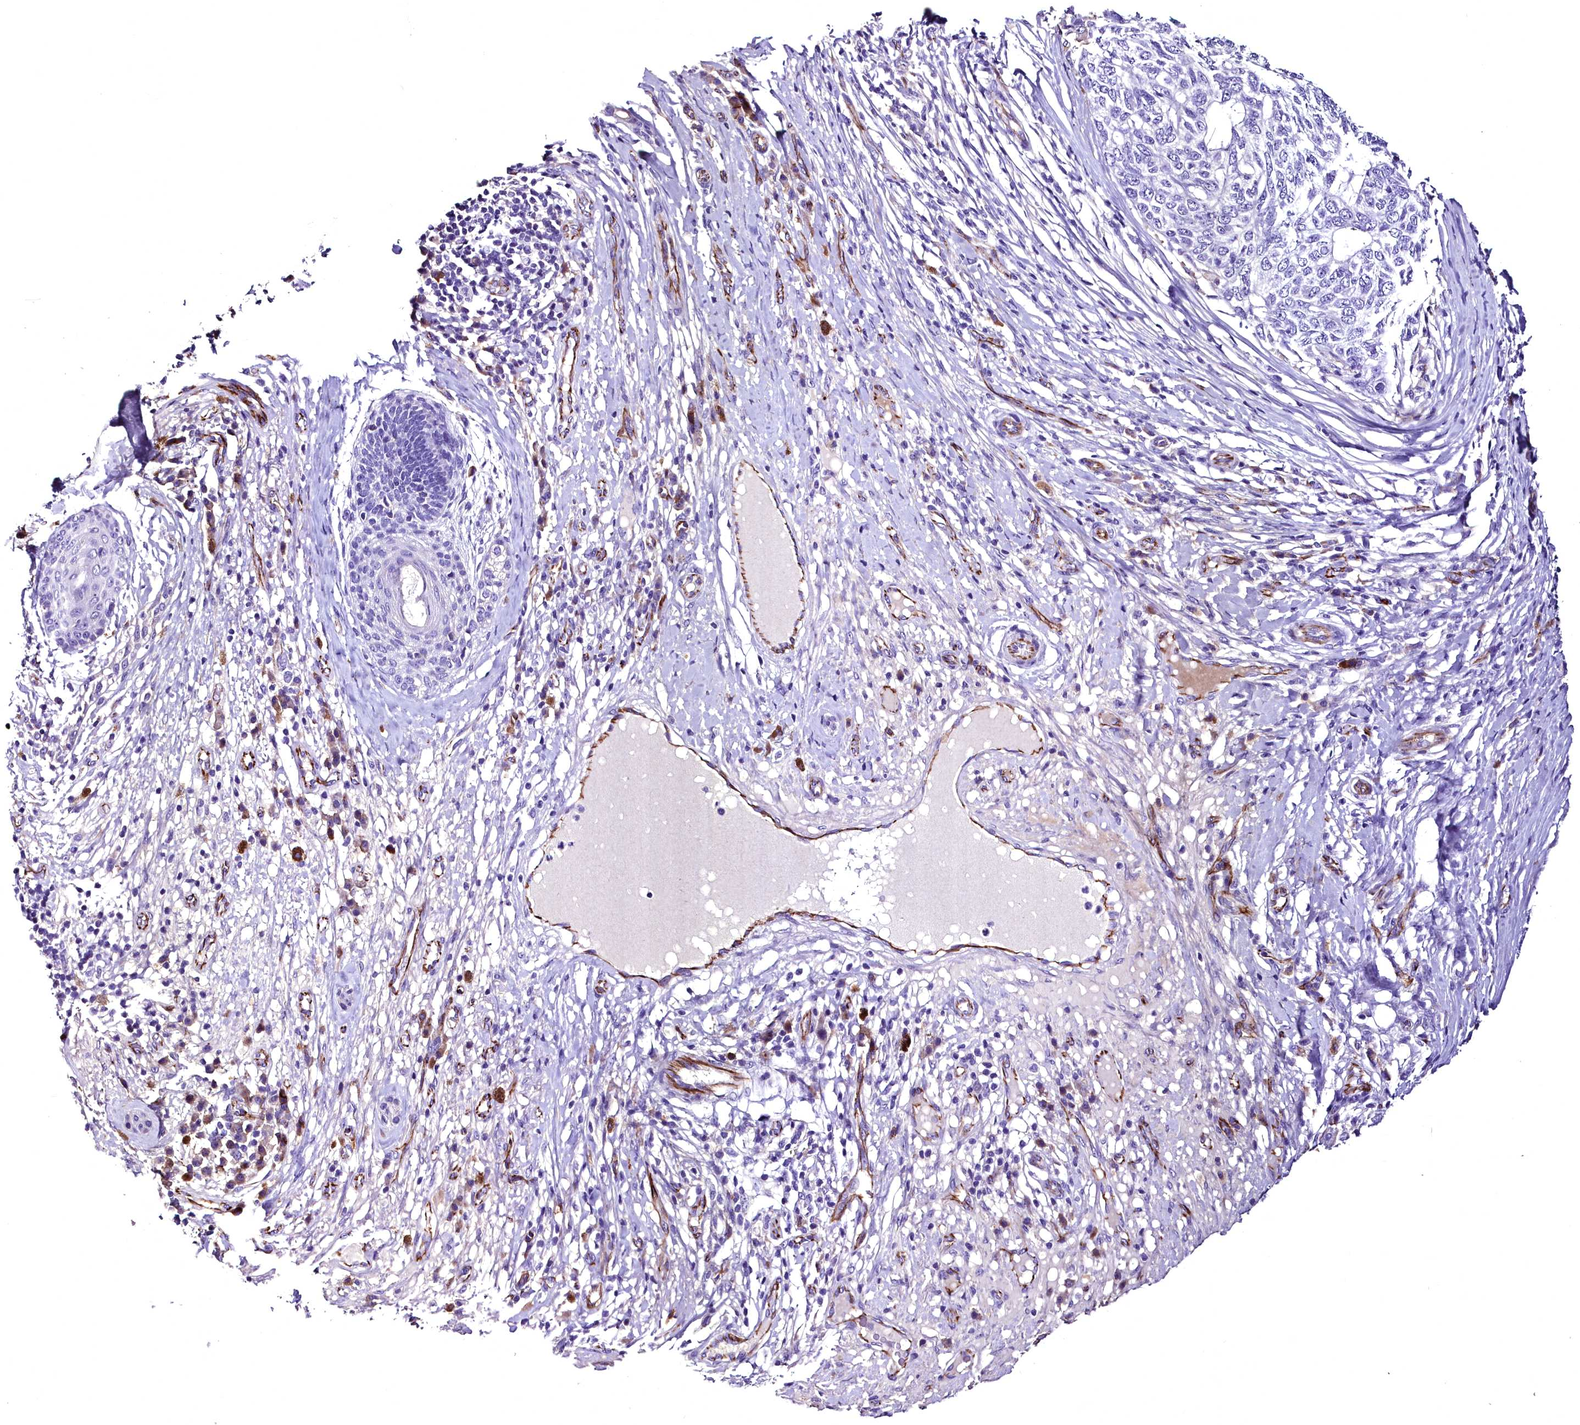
{"staining": {"intensity": "negative", "quantity": "none", "location": "none"}, "tissue": "skin cancer", "cell_type": "Tumor cells", "image_type": "cancer", "snomed": [{"axis": "morphology", "description": "Basal cell carcinoma"}, {"axis": "topography", "description": "Skin"}], "caption": "This is an IHC micrograph of human skin cancer (basal cell carcinoma). There is no staining in tumor cells.", "gene": "MS4A18", "patient": {"sex": "female", "age": 65}}